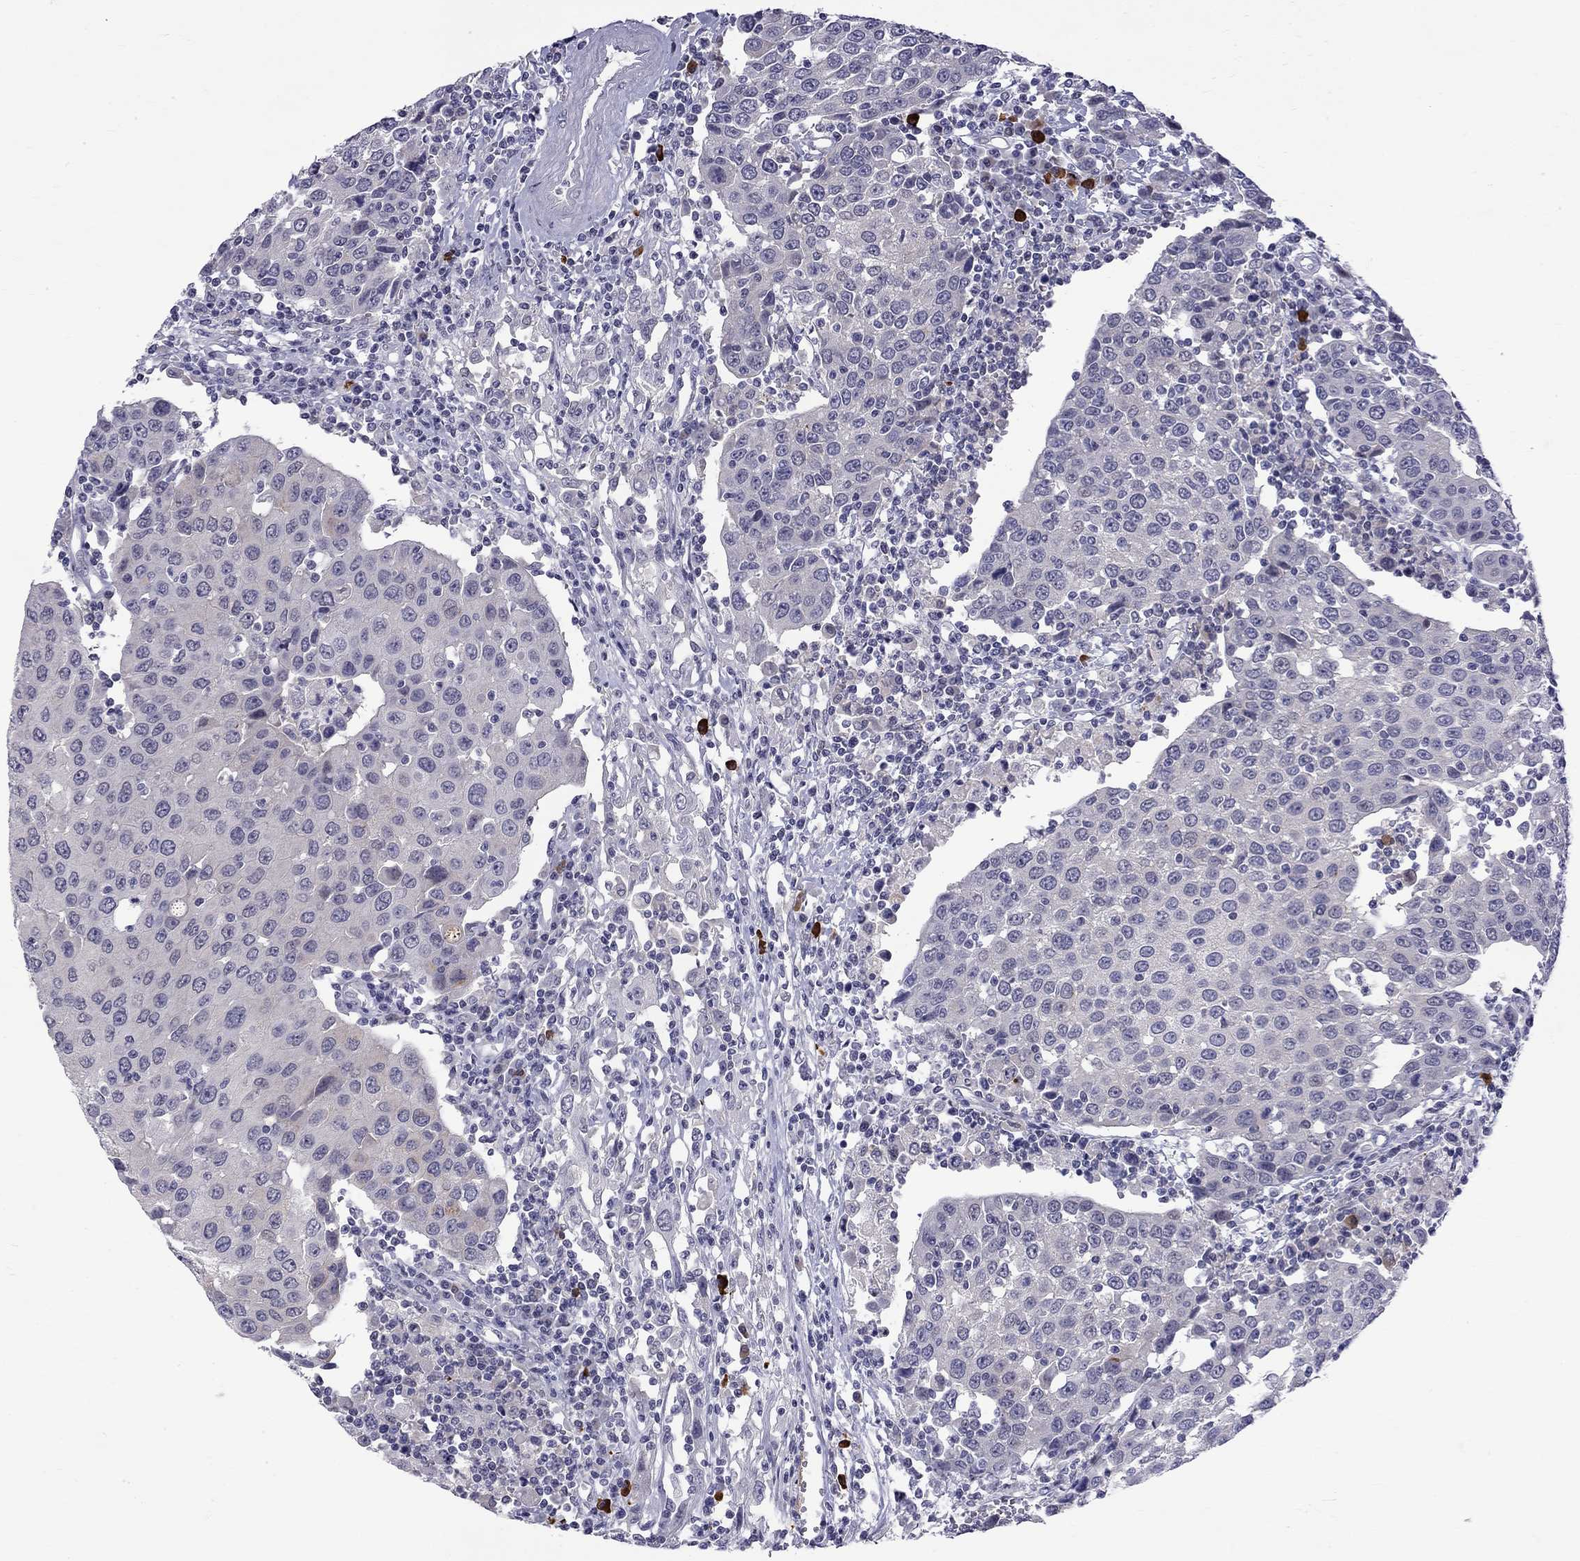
{"staining": {"intensity": "negative", "quantity": "none", "location": "none"}, "tissue": "urothelial cancer", "cell_type": "Tumor cells", "image_type": "cancer", "snomed": [{"axis": "morphology", "description": "Urothelial carcinoma, High grade"}, {"axis": "topography", "description": "Urinary bladder"}], "caption": "Immunohistochemistry of human urothelial carcinoma (high-grade) demonstrates no expression in tumor cells.", "gene": "RTL9", "patient": {"sex": "female", "age": 85}}